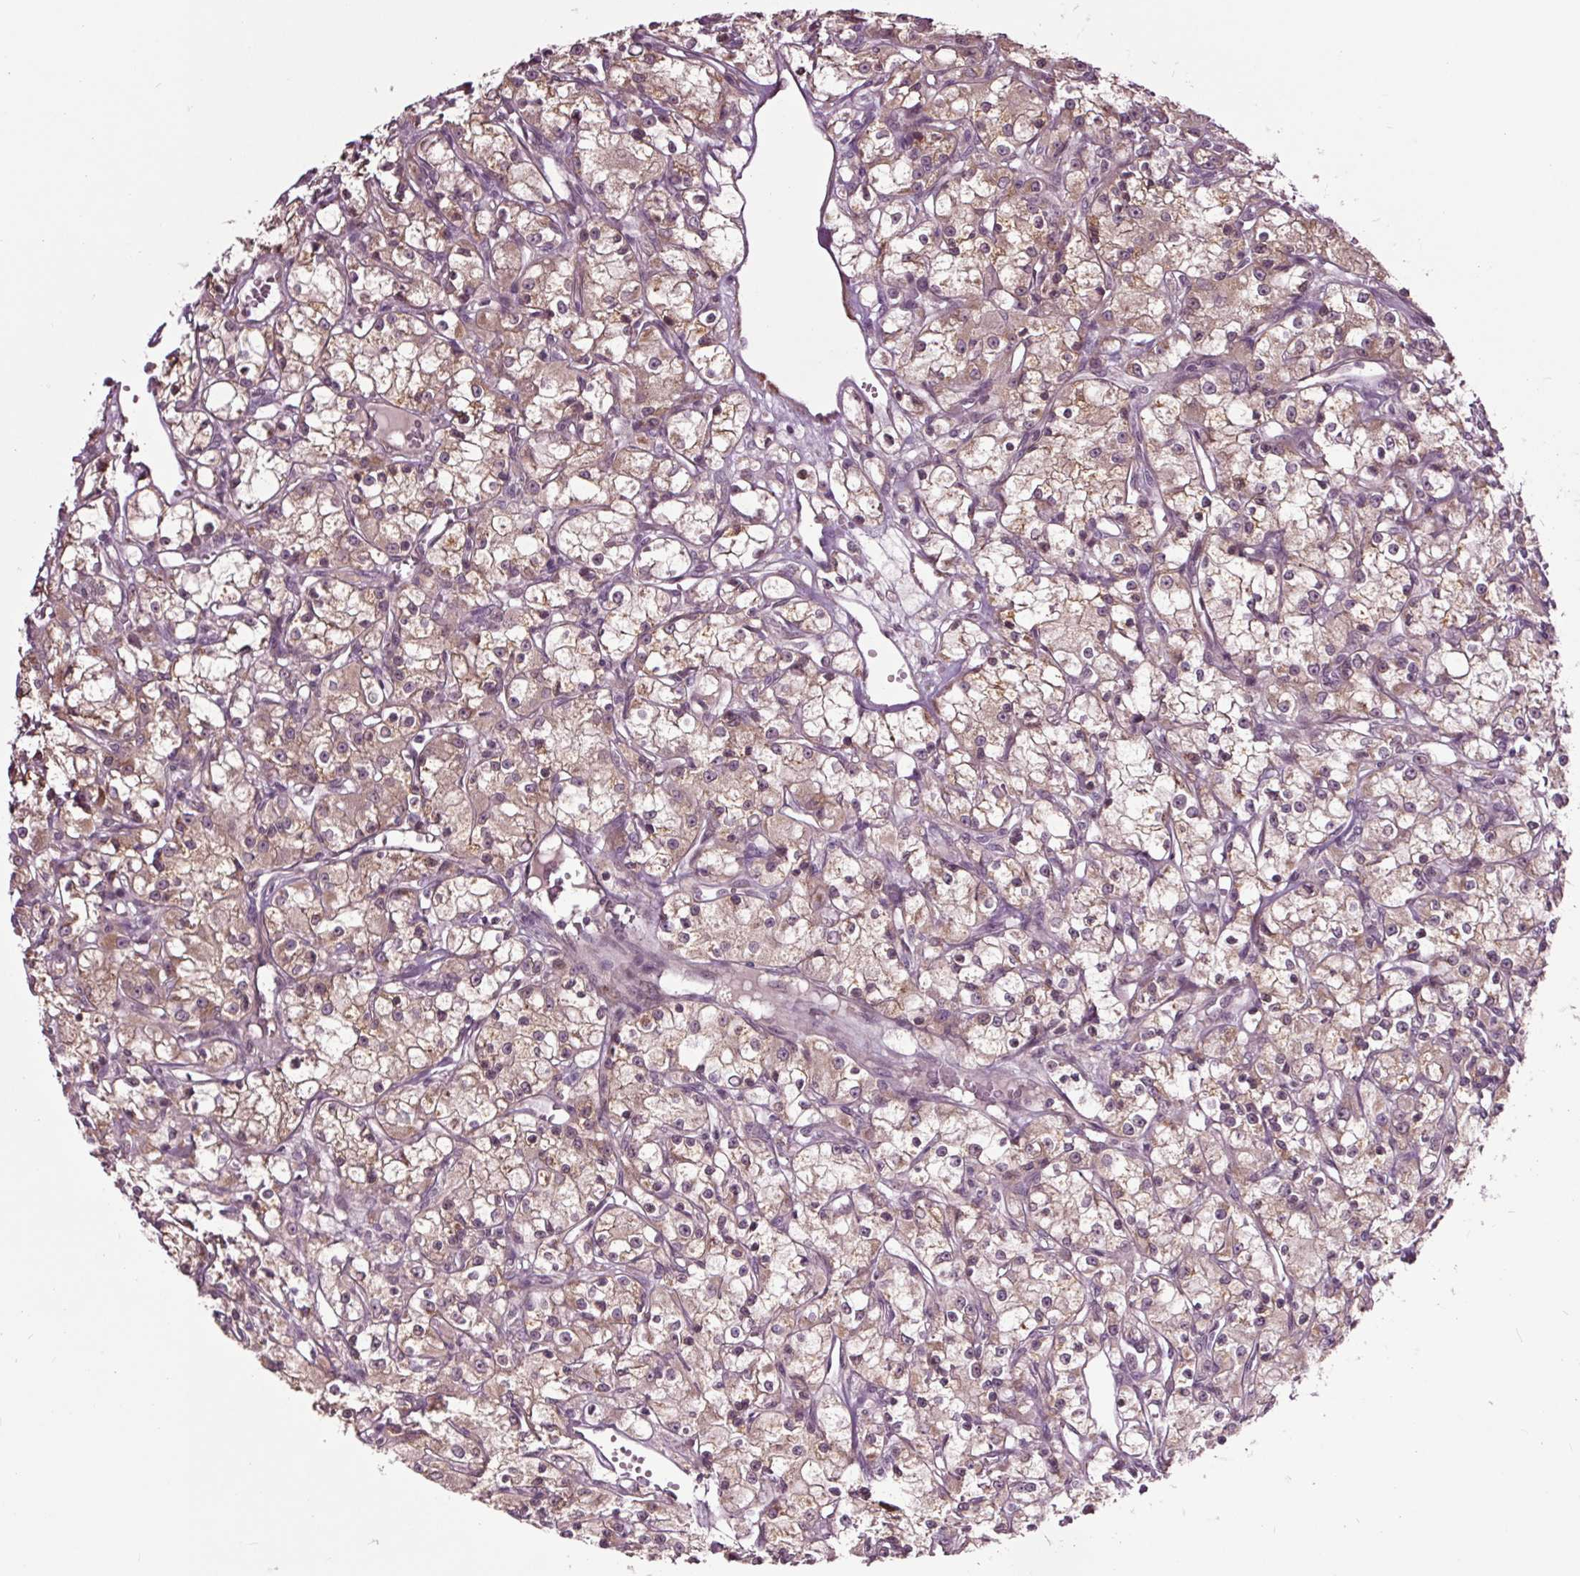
{"staining": {"intensity": "moderate", "quantity": "25%-75%", "location": "cytoplasmic/membranous"}, "tissue": "renal cancer", "cell_type": "Tumor cells", "image_type": "cancer", "snomed": [{"axis": "morphology", "description": "Adenocarcinoma, NOS"}, {"axis": "topography", "description": "Kidney"}], "caption": "An image of human renal cancer stained for a protein shows moderate cytoplasmic/membranous brown staining in tumor cells.", "gene": "HAUS5", "patient": {"sex": "female", "age": 59}}